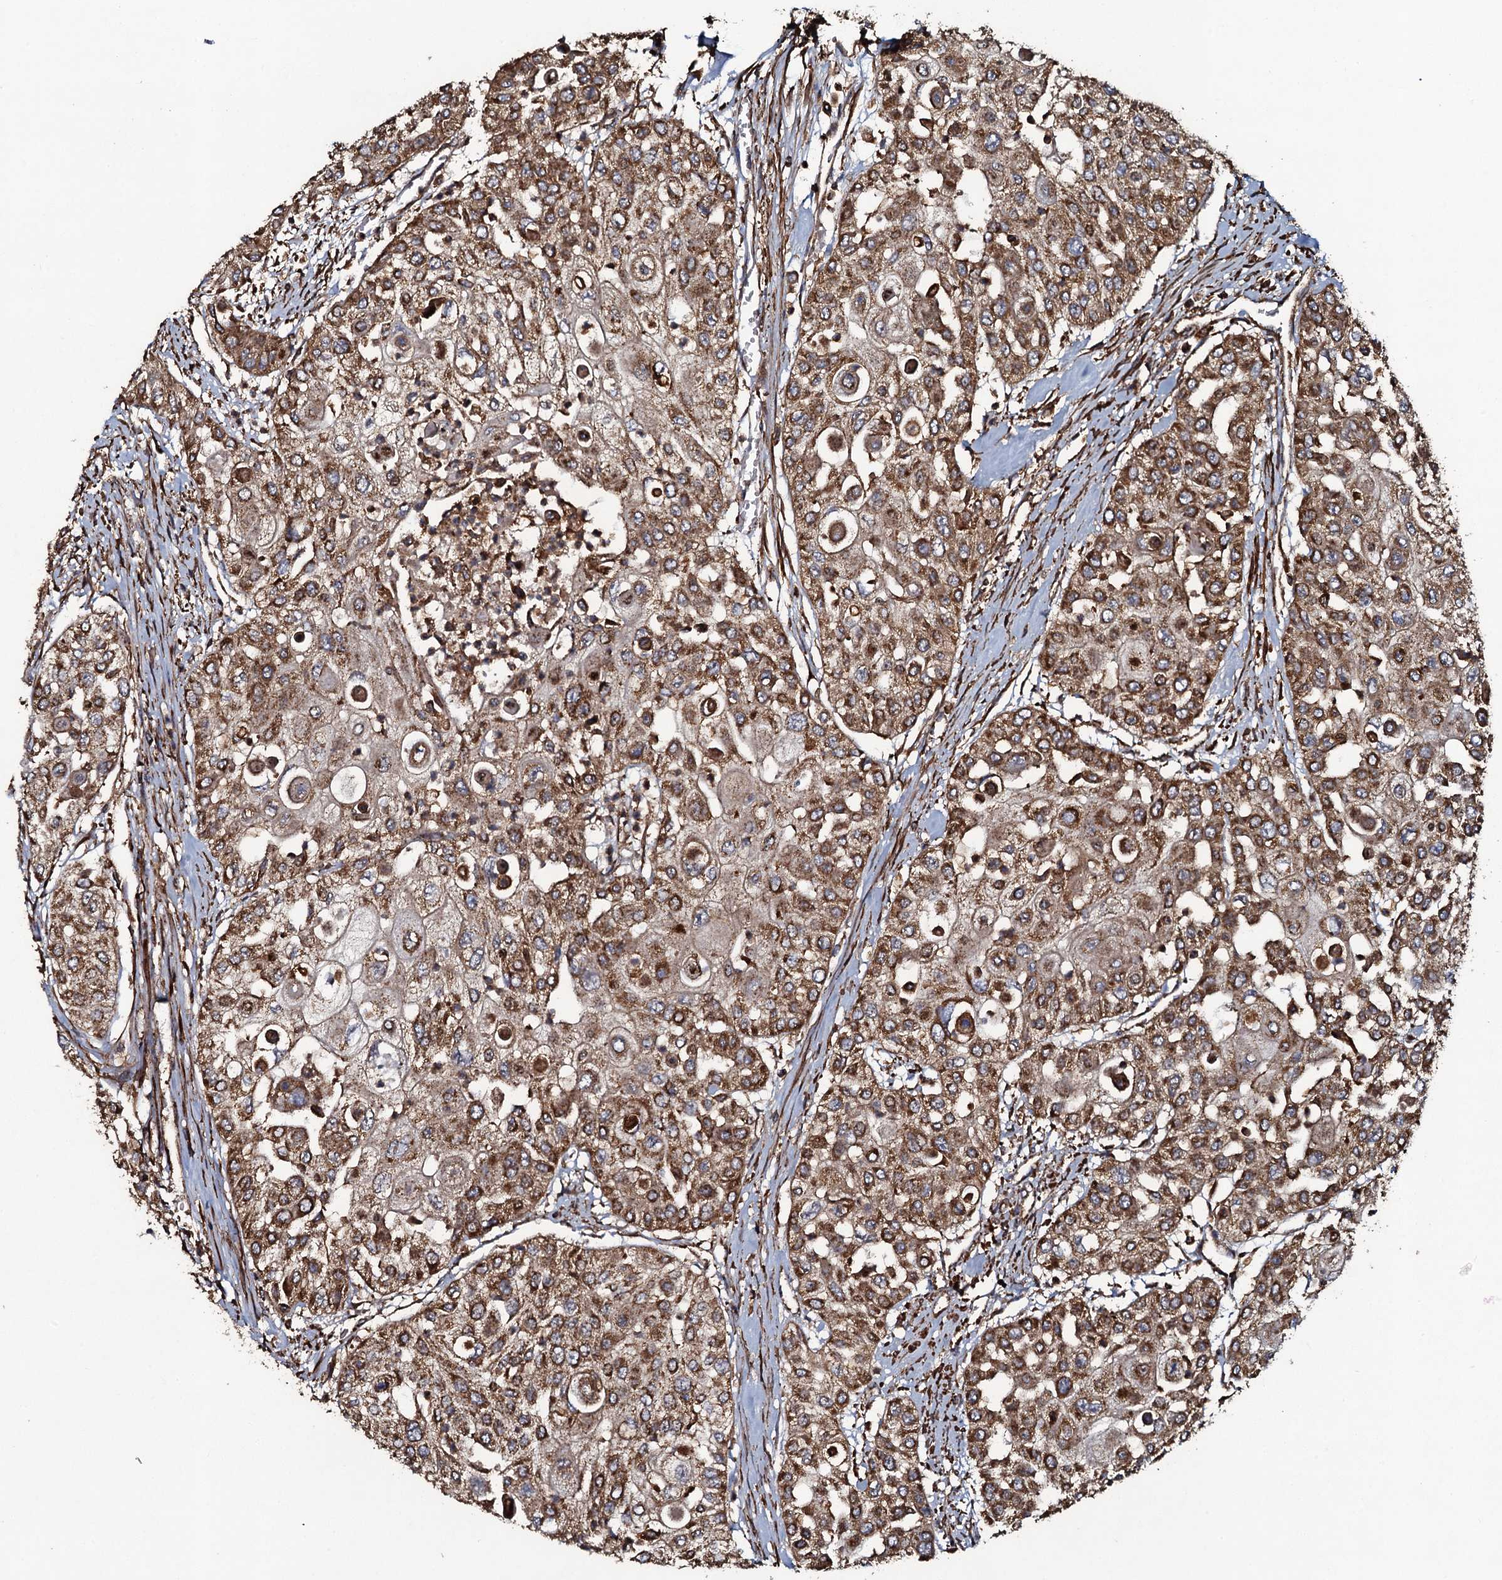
{"staining": {"intensity": "moderate", "quantity": ">75%", "location": "cytoplasmic/membranous"}, "tissue": "urothelial cancer", "cell_type": "Tumor cells", "image_type": "cancer", "snomed": [{"axis": "morphology", "description": "Urothelial carcinoma, High grade"}, {"axis": "topography", "description": "Urinary bladder"}], "caption": "High-magnification brightfield microscopy of urothelial cancer stained with DAB (brown) and counterstained with hematoxylin (blue). tumor cells exhibit moderate cytoplasmic/membranous positivity is appreciated in about>75% of cells.", "gene": "VWA8", "patient": {"sex": "female", "age": 79}}